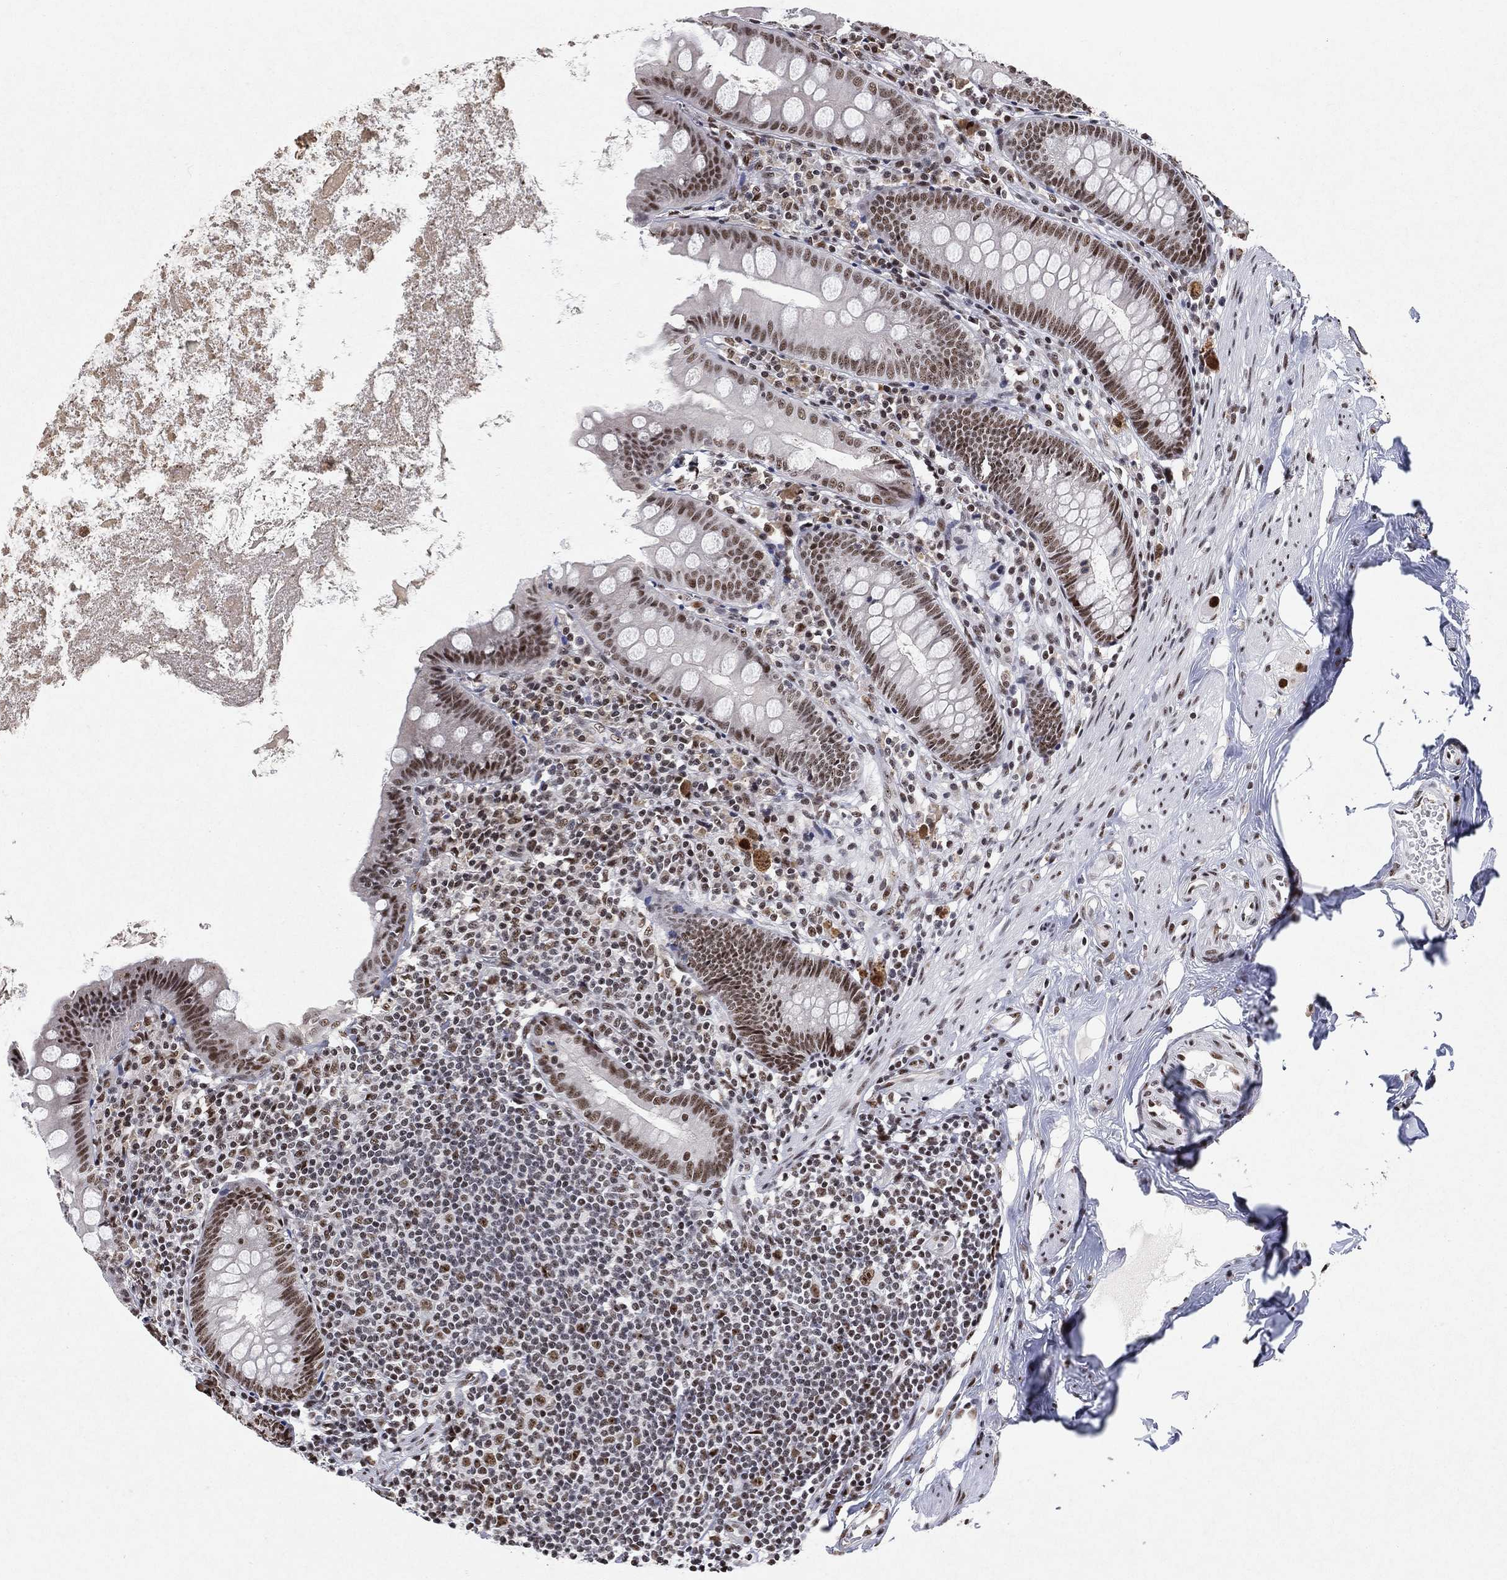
{"staining": {"intensity": "moderate", "quantity": ">75%", "location": "nuclear"}, "tissue": "appendix", "cell_type": "Glandular cells", "image_type": "normal", "snomed": [{"axis": "morphology", "description": "Normal tissue, NOS"}, {"axis": "topography", "description": "Appendix"}], "caption": "Immunohistochemistry (IHC) photomicrograph of unremarkable appendix: appendix stained using immunohistochemistry reveals medium levels of moderate protein expression localized specifically in the nuclear of glandular cells, appearing as a nuclear brown color.", "gene": "DDX27", "patient": {"sex": "female", "age": 82}}